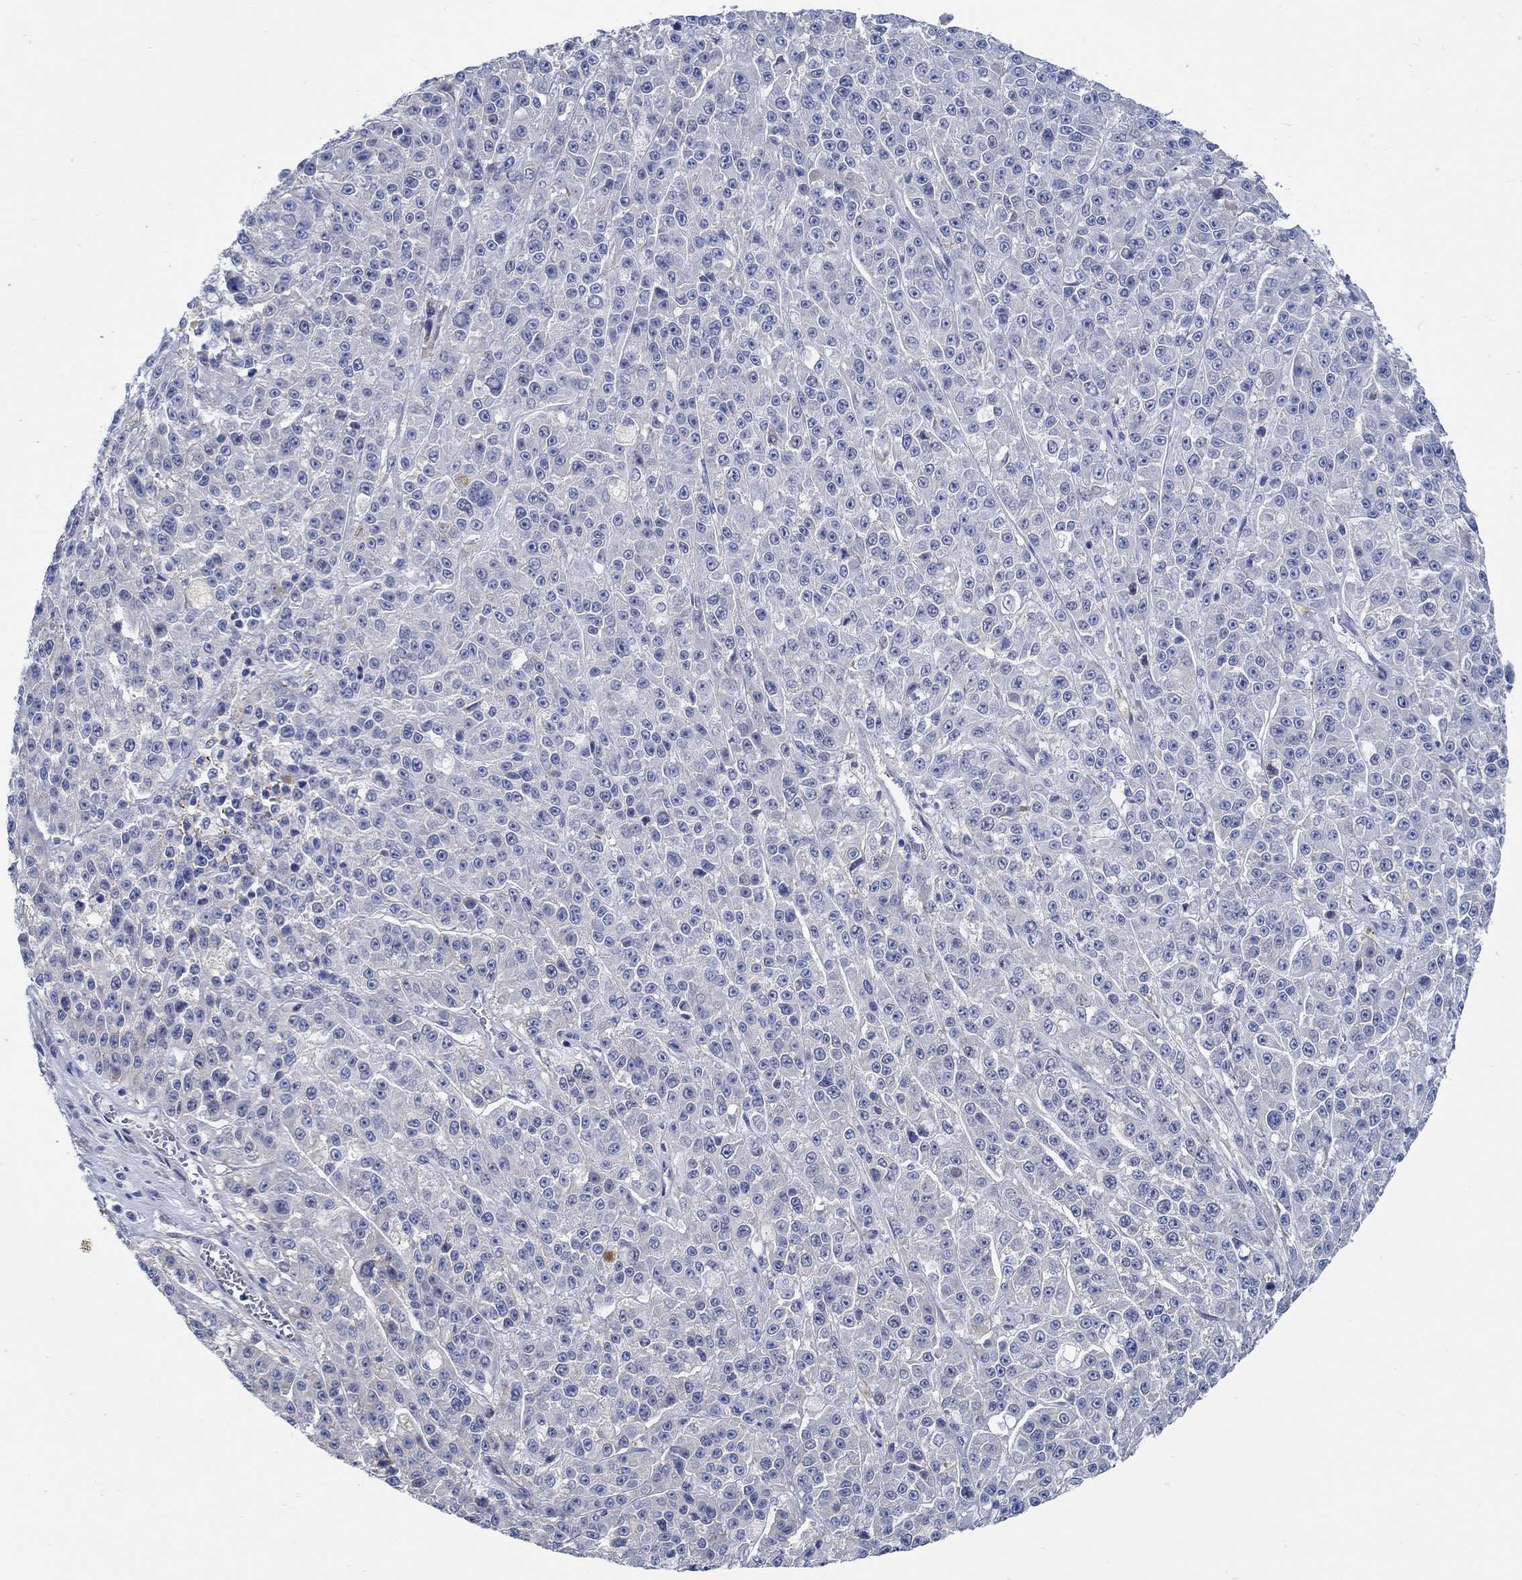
{"staining": {"intensity": "negative", "quantity": "none", "location": "none"}, "tissue": "melanoma", "cell_type": "Tumor cells", "image_type": "cancer", "snomed": [{"axis": "morphology", "description": "Malignant melanoma, NOS"}, {"axis": "topography", "description": "Skin"}], "caption": "Tumor cells show no significant protein expression in malignant melanoma.", "gene": "C15orf39", "patient": {"sex": "female", "age": 58}}